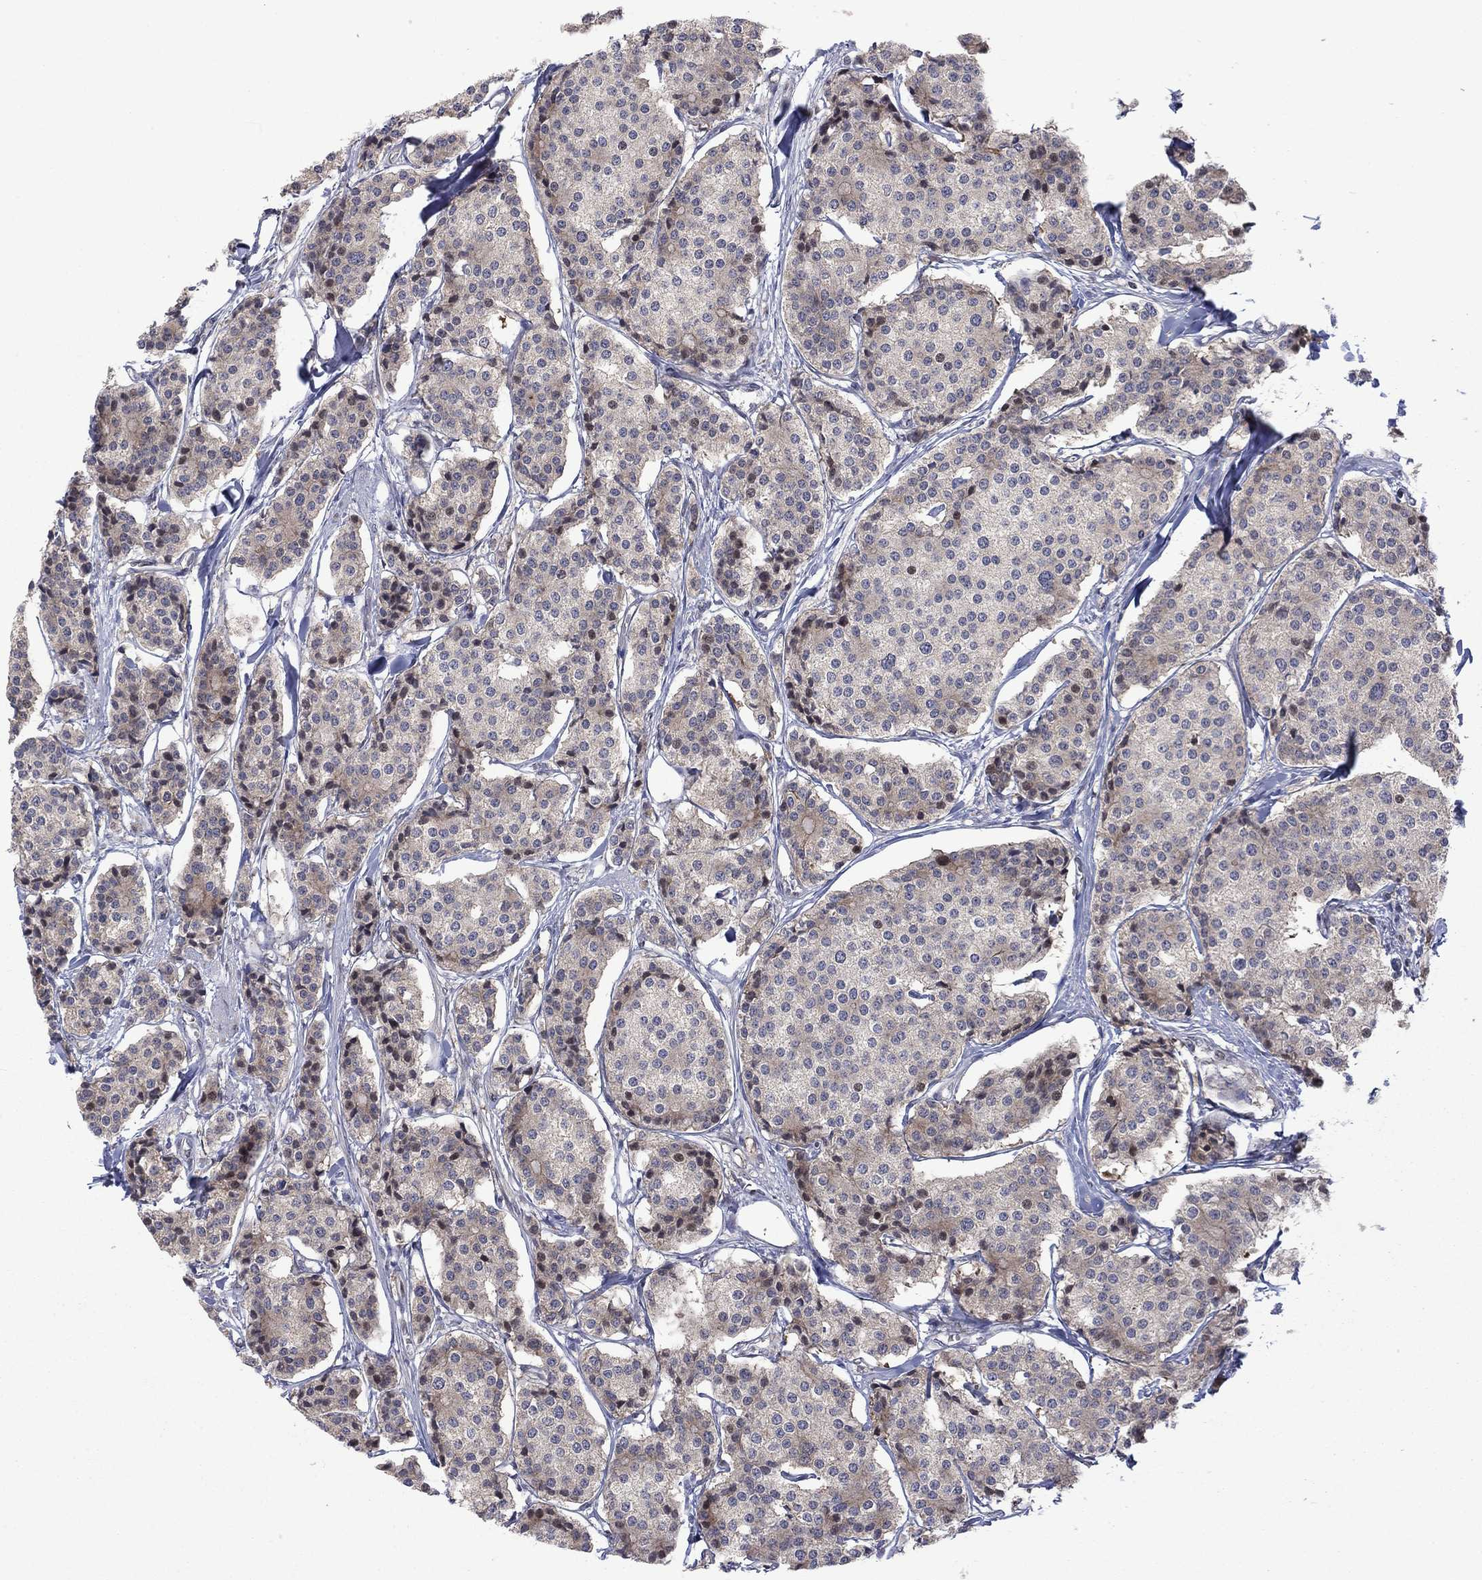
{"staining": {"intensity": "weak", "quantity": "<25%", "location": "cytoplasmic/membranous"}, "tissue": "carcinoid", "cell_type": "Tumor cells", "image_type": "cancer", "snomed": [{"axis": "morphology", "description": "Carcinoid, malignant, NOS"}, {"axis": "topography", "description": "Small intestine"}], "caption": "Immunohistochemistry (IHC) of human carcinoid (malignant) exhibits no staining in tumor cells. The staining was performed using DAB to visualize the protein expression in brown, while the nuclei were stained in blue with hematoxylin (Magnification: 20x).", "gene": "TTC21B", "patient": {"sex": "female", "age": 65}}